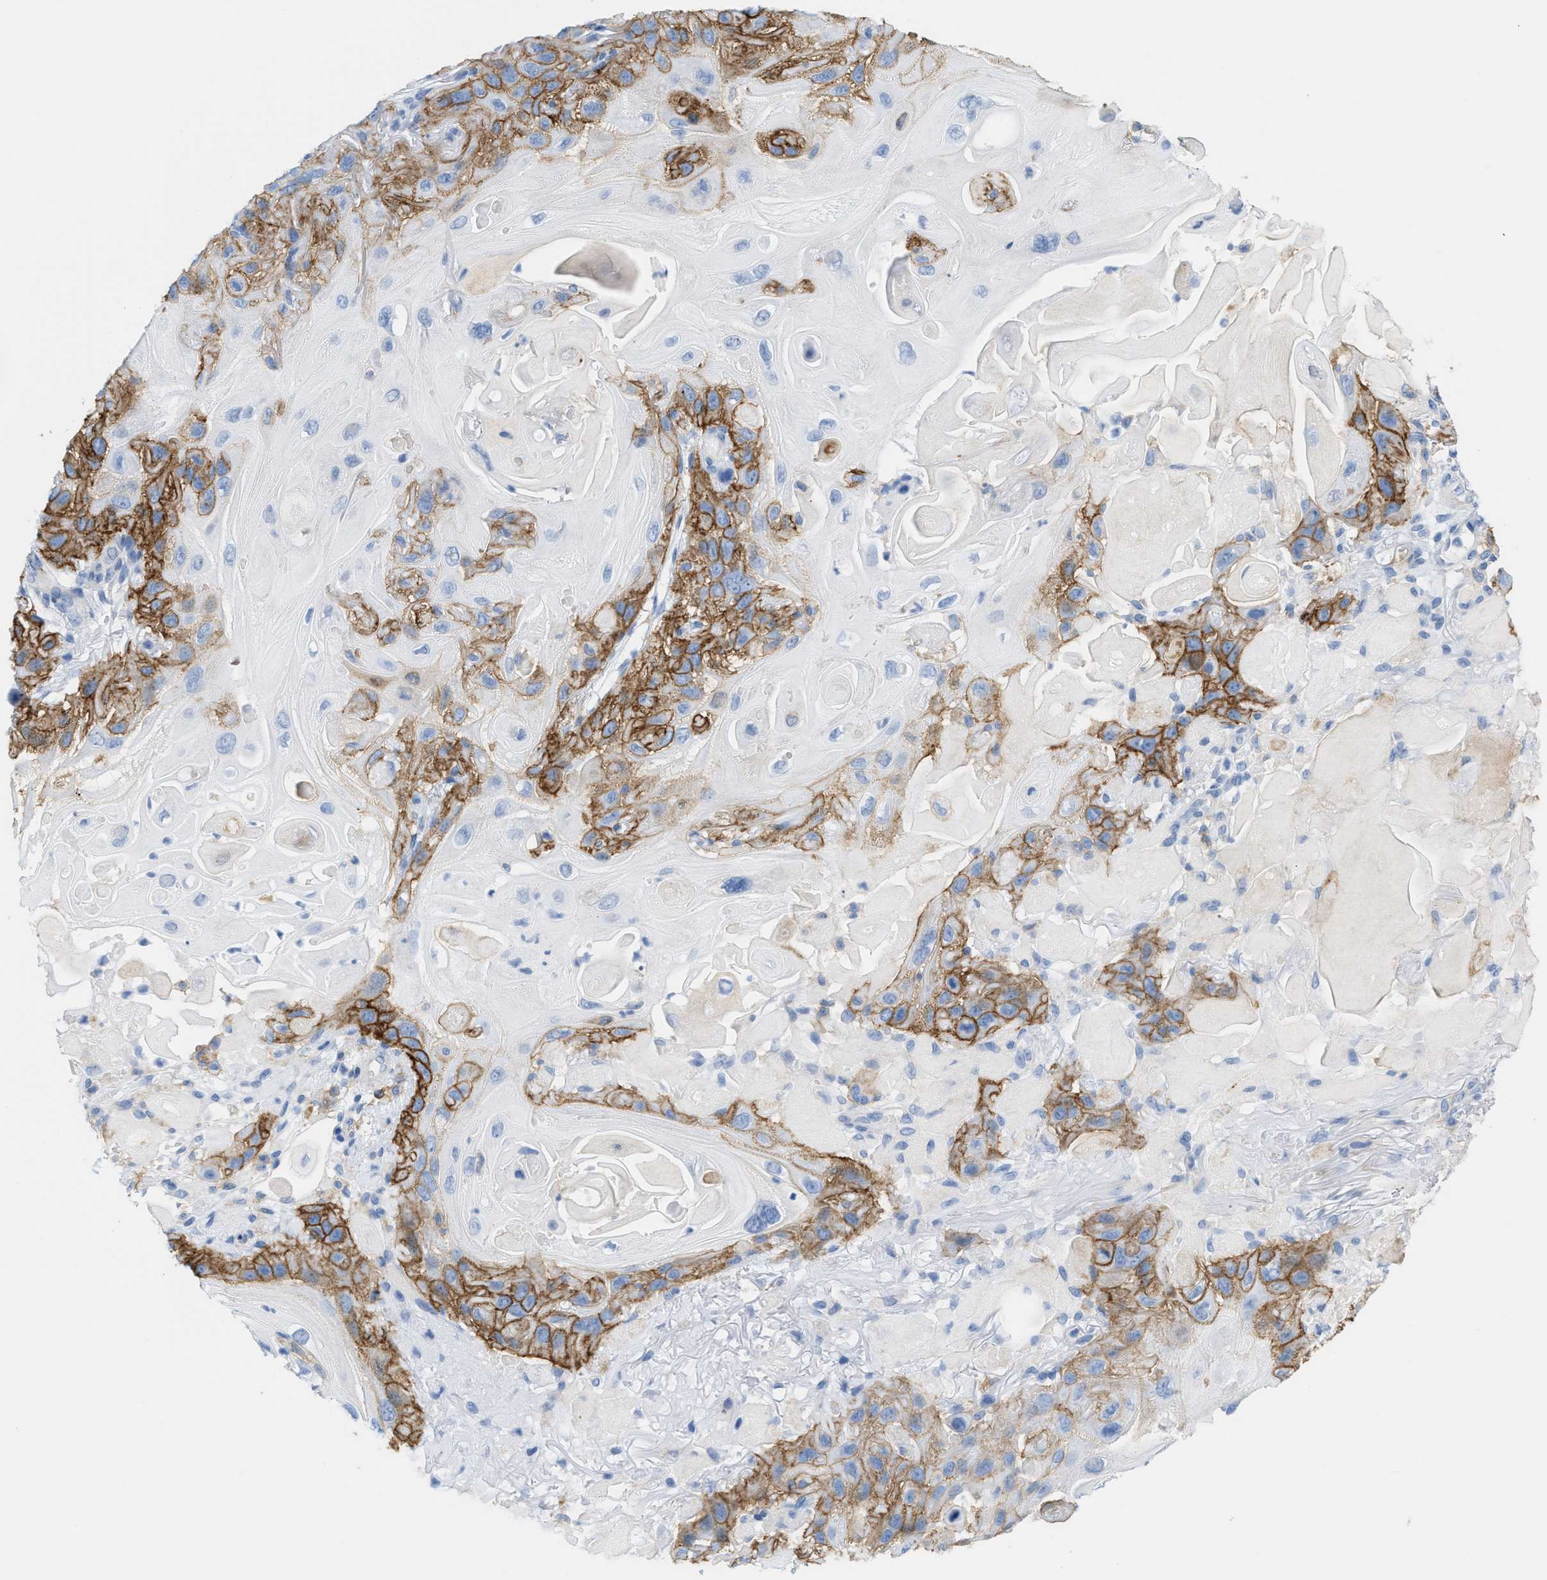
{"staining": {"intensity": "strong", "quantity": "<25%", "location": "cytoplasmic/membranous"}, "tissue": "skin cancer", "cell_type": "Tumor cells", "image_type": "cancer", "snomed": [{"axis": "morphology", "description": "Squamous cell carcinoma, NOS"}, {"axis": "topography", "description": "Skin"}], "caption": "IHC (DAB) staining of squamous cell carcinoma (skin) reveals strong cytoplasmic/membranous protein staining in approximately <25% of tumor cells.", "gene": "SLC3A2", "patient": {"sex": "female", "age": 77}}